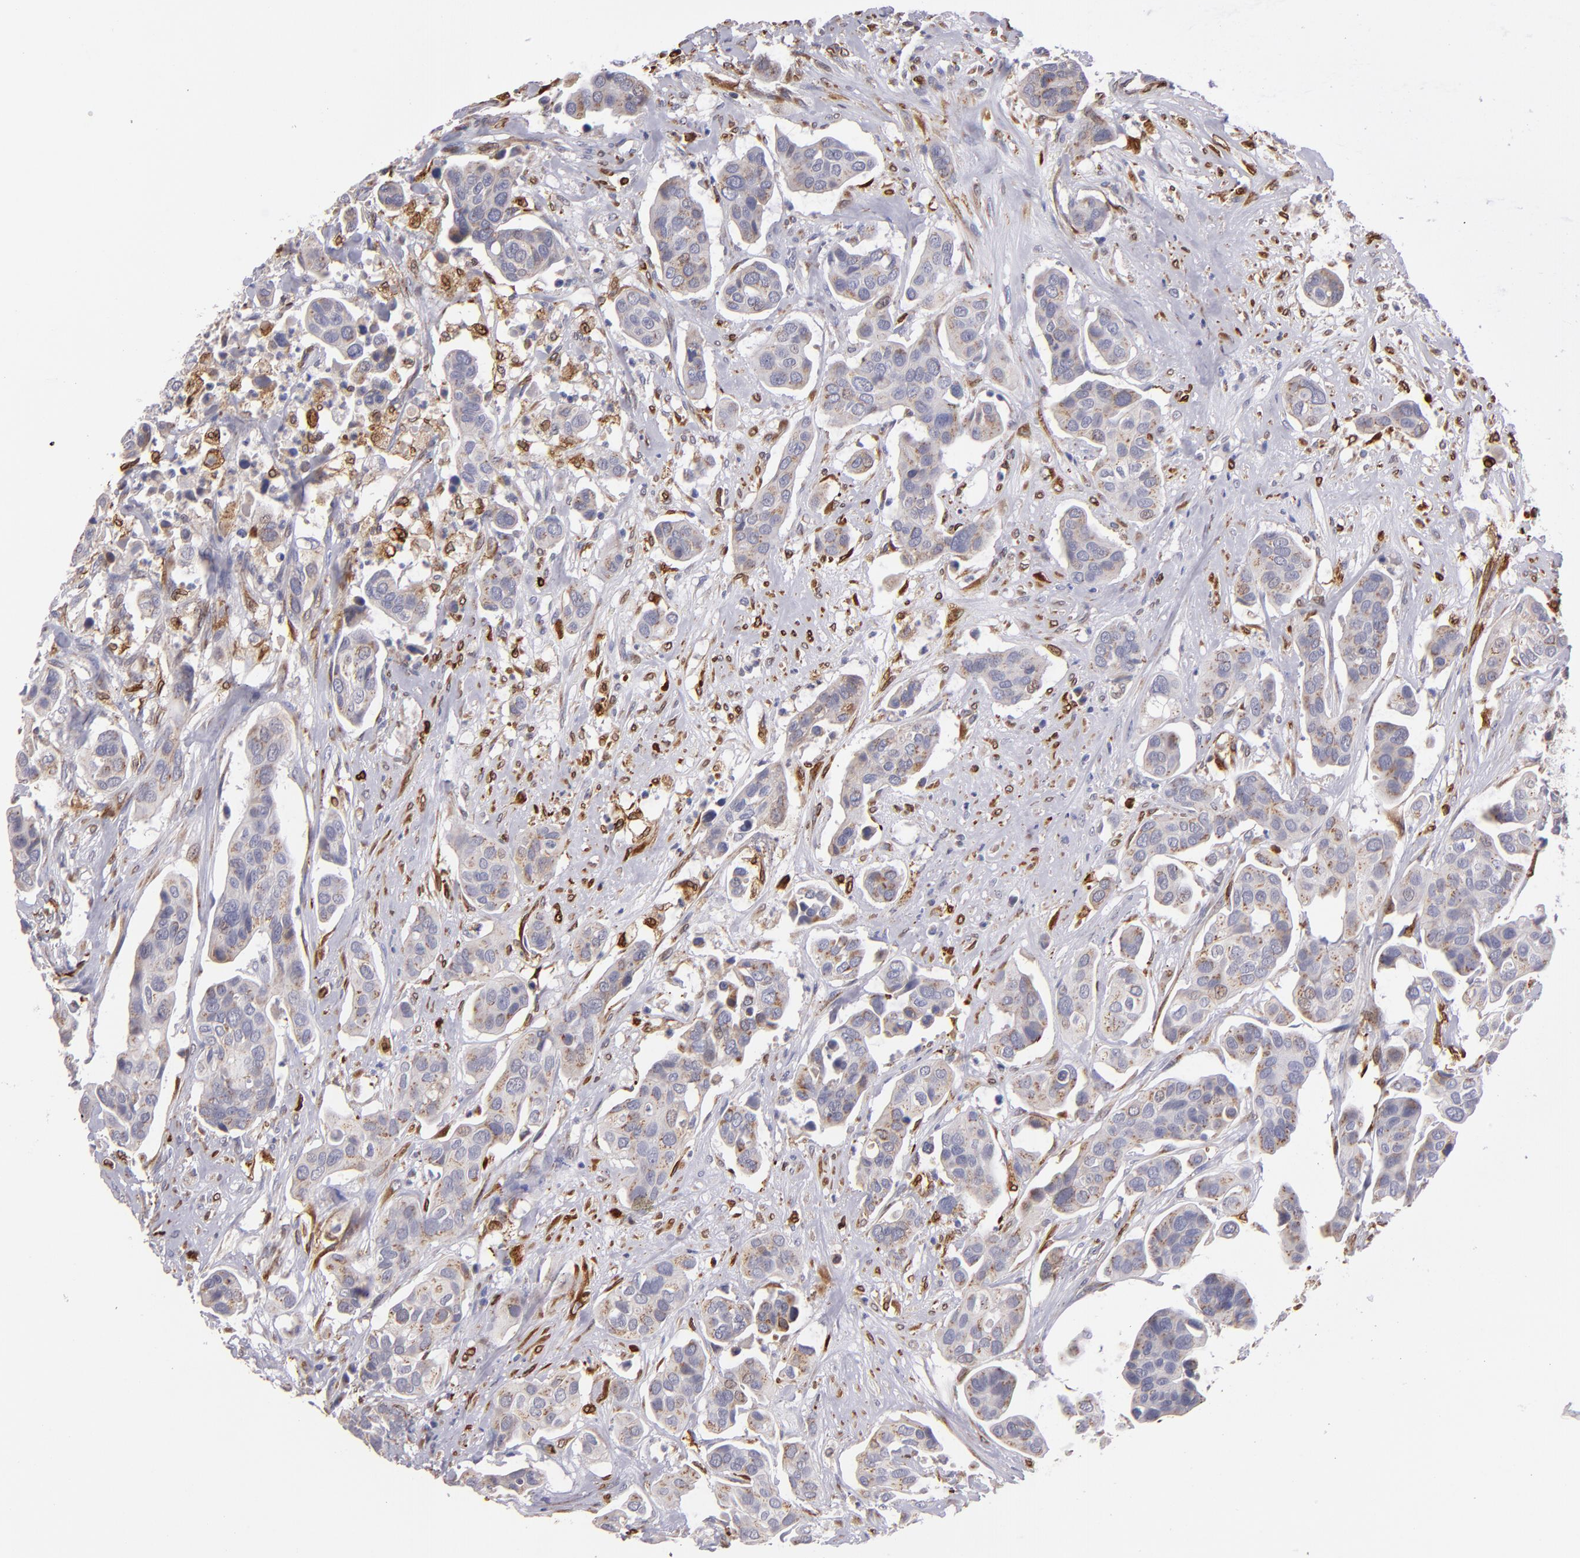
{"staining": {"intensity": "weak", "quantity": "25%-75%", "location": "cytoplasmic/membranous"}, "tissue": "urothelial cancer", "cell_type": "Tumor cells", "image_type": "cancer", "snomed": [{"axis": "morphology", "description": "Adenocarcinoma, NOS"}, {"axis": "topography", "description": "Urinary bladder"}], "caption": "The immunohistochemical stain labels weak cytoplasmic/membranous positivity in tumor cells of adenocarcinoma tissue.", "gene": "PTGS1", "patient": {"sex": "male", "age": 61}}